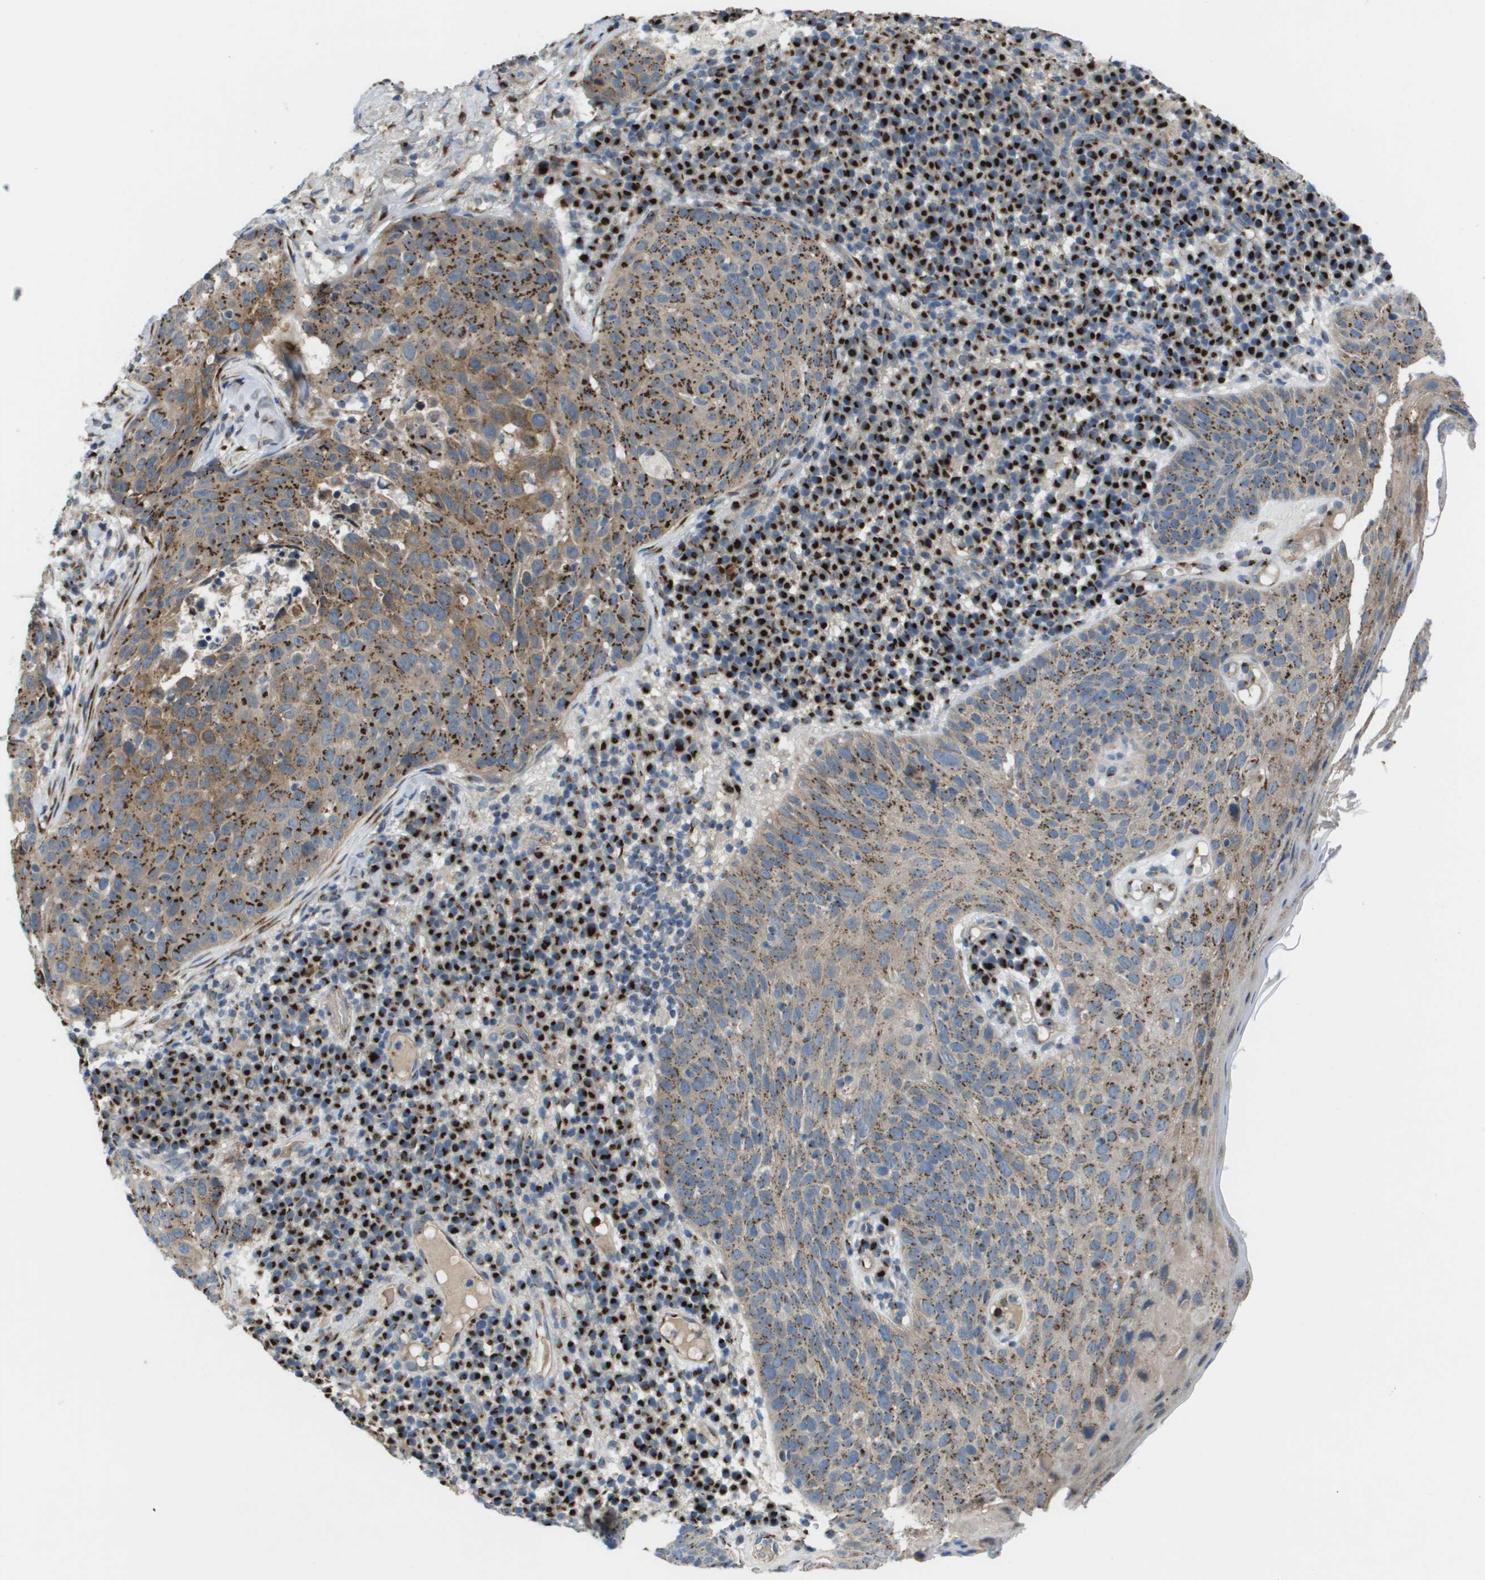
{"staining": {"intensity": "strong", "quantity": "25%-75%", "location": "cytoplasmic/membranous"}, "tissue": "skin cancer", "cell_type": "Tumor cells", "image_type": "cancer", "snomed": [{"axis": "morphology", "description": "Squamous cell carcinoma in situ, NOS"}, {"axis": "morphology", "description": "Squamous cell carcinoma, NOS"}, {"axis": "topography", "description": "Skin"}], "caption": "This image displays squamous cell carcinoma (skin) stained with immunohistochemistry to label a protein in brown. The cytoplasmic/membranous of tumor cells show strong positivity for the protein. Nuclei are counter-stained blue.", "gene": "QSOX2", "patient": {"sex": "male", "age": 93}}